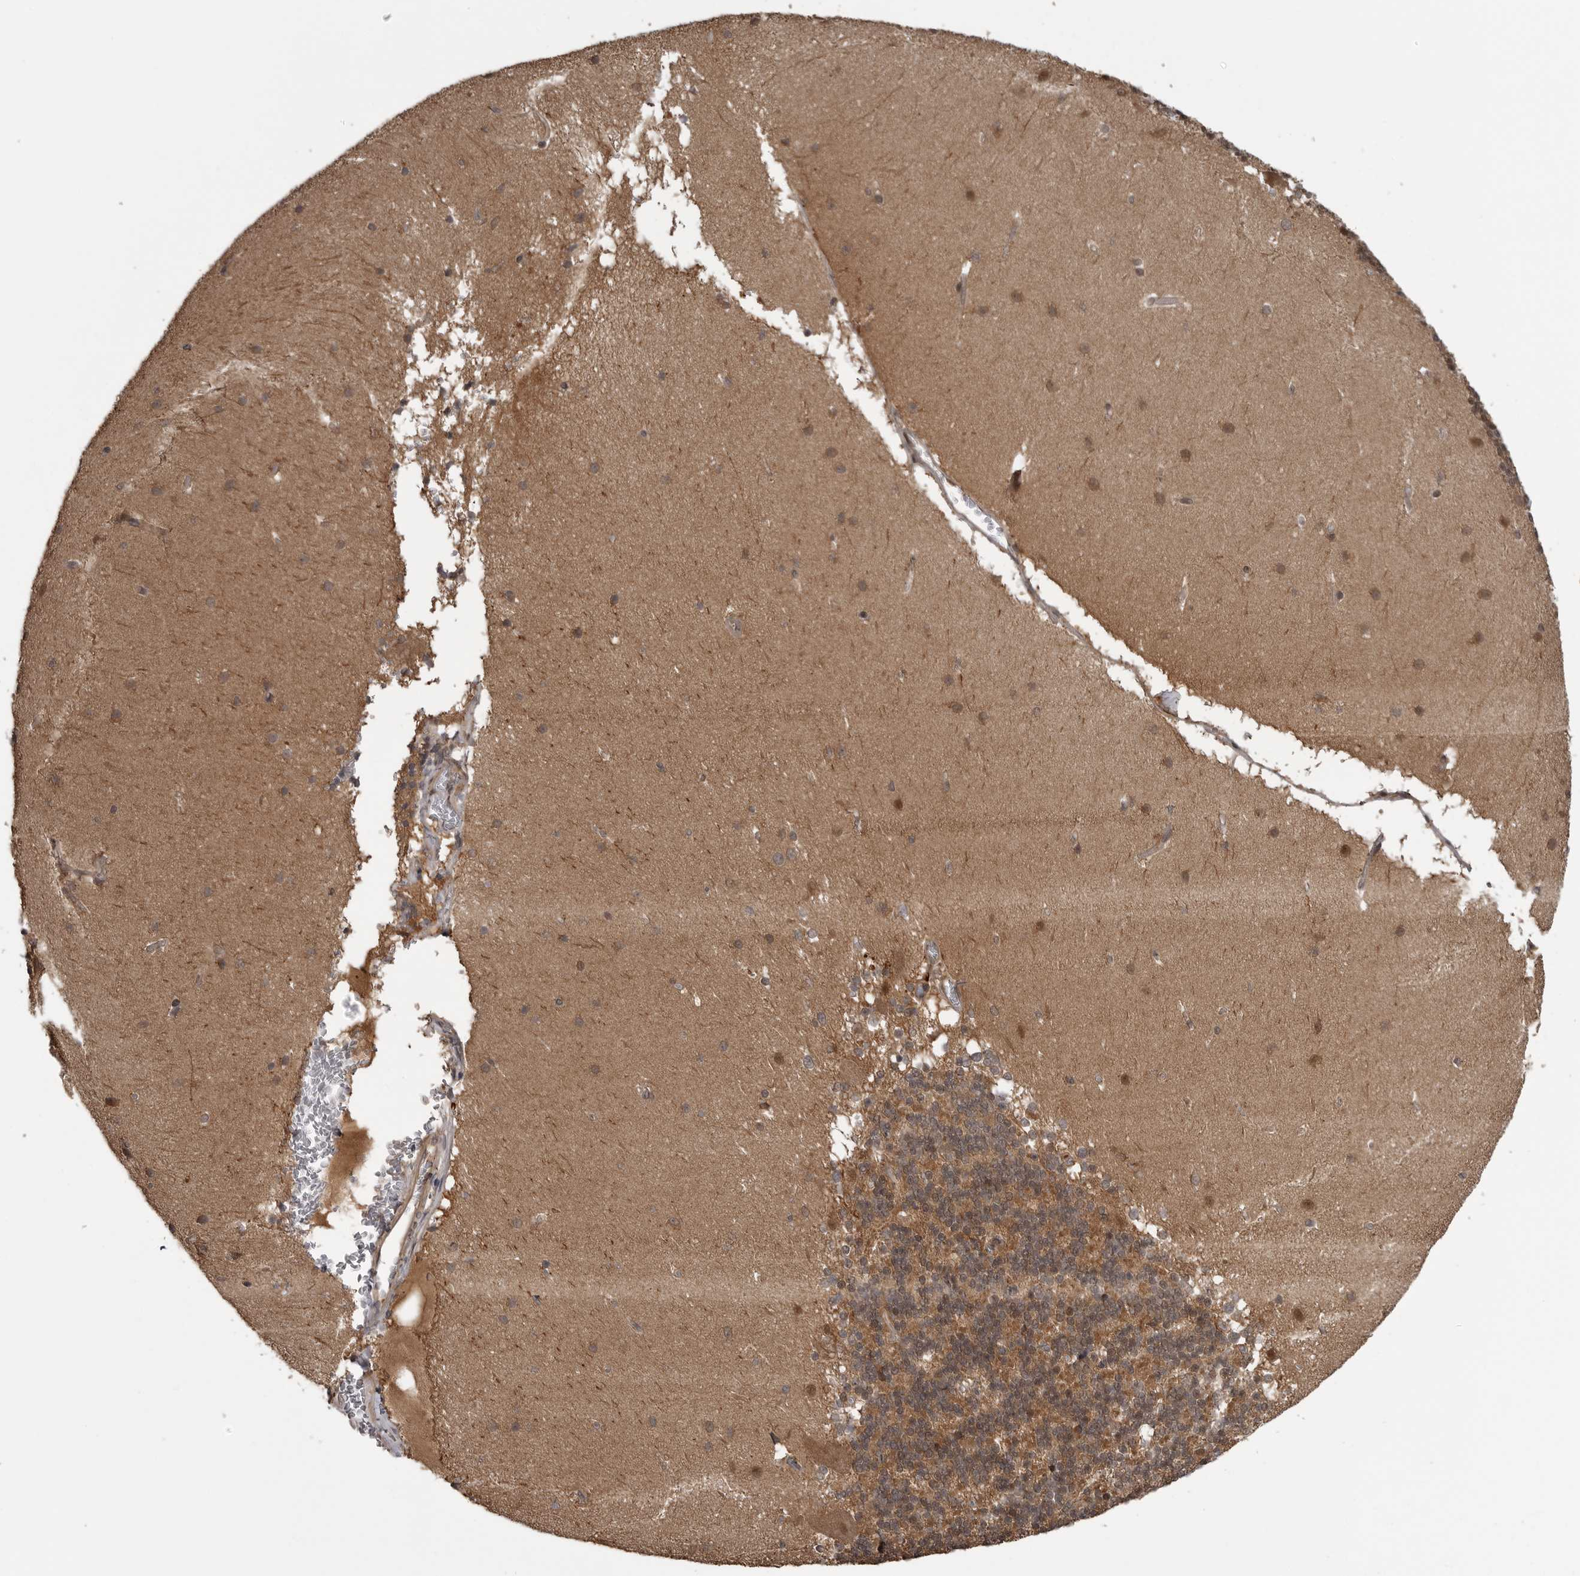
{"staining": {"intensity": "moderate", "quantity": ">75%", "location": "cytoplasmic/membranous"}, "tissue": "cerebellum", "cell_type": "Cells in granular layer", "image_type": "normal", "snomed": [{"axis": "morphology", "description": "Normal tissue, NOS"}, {"axis": "topography", "description": "Cerebellum"}], "caption": "A micrograph showing moderate cytoplasmic/membranous expression in about >75% of cells in granular layer in benign cerebellum, as visualized by brown immunohistochemical staining.", "gene": "AKAP7", "patient": {"sex": "female", "age": 19}}